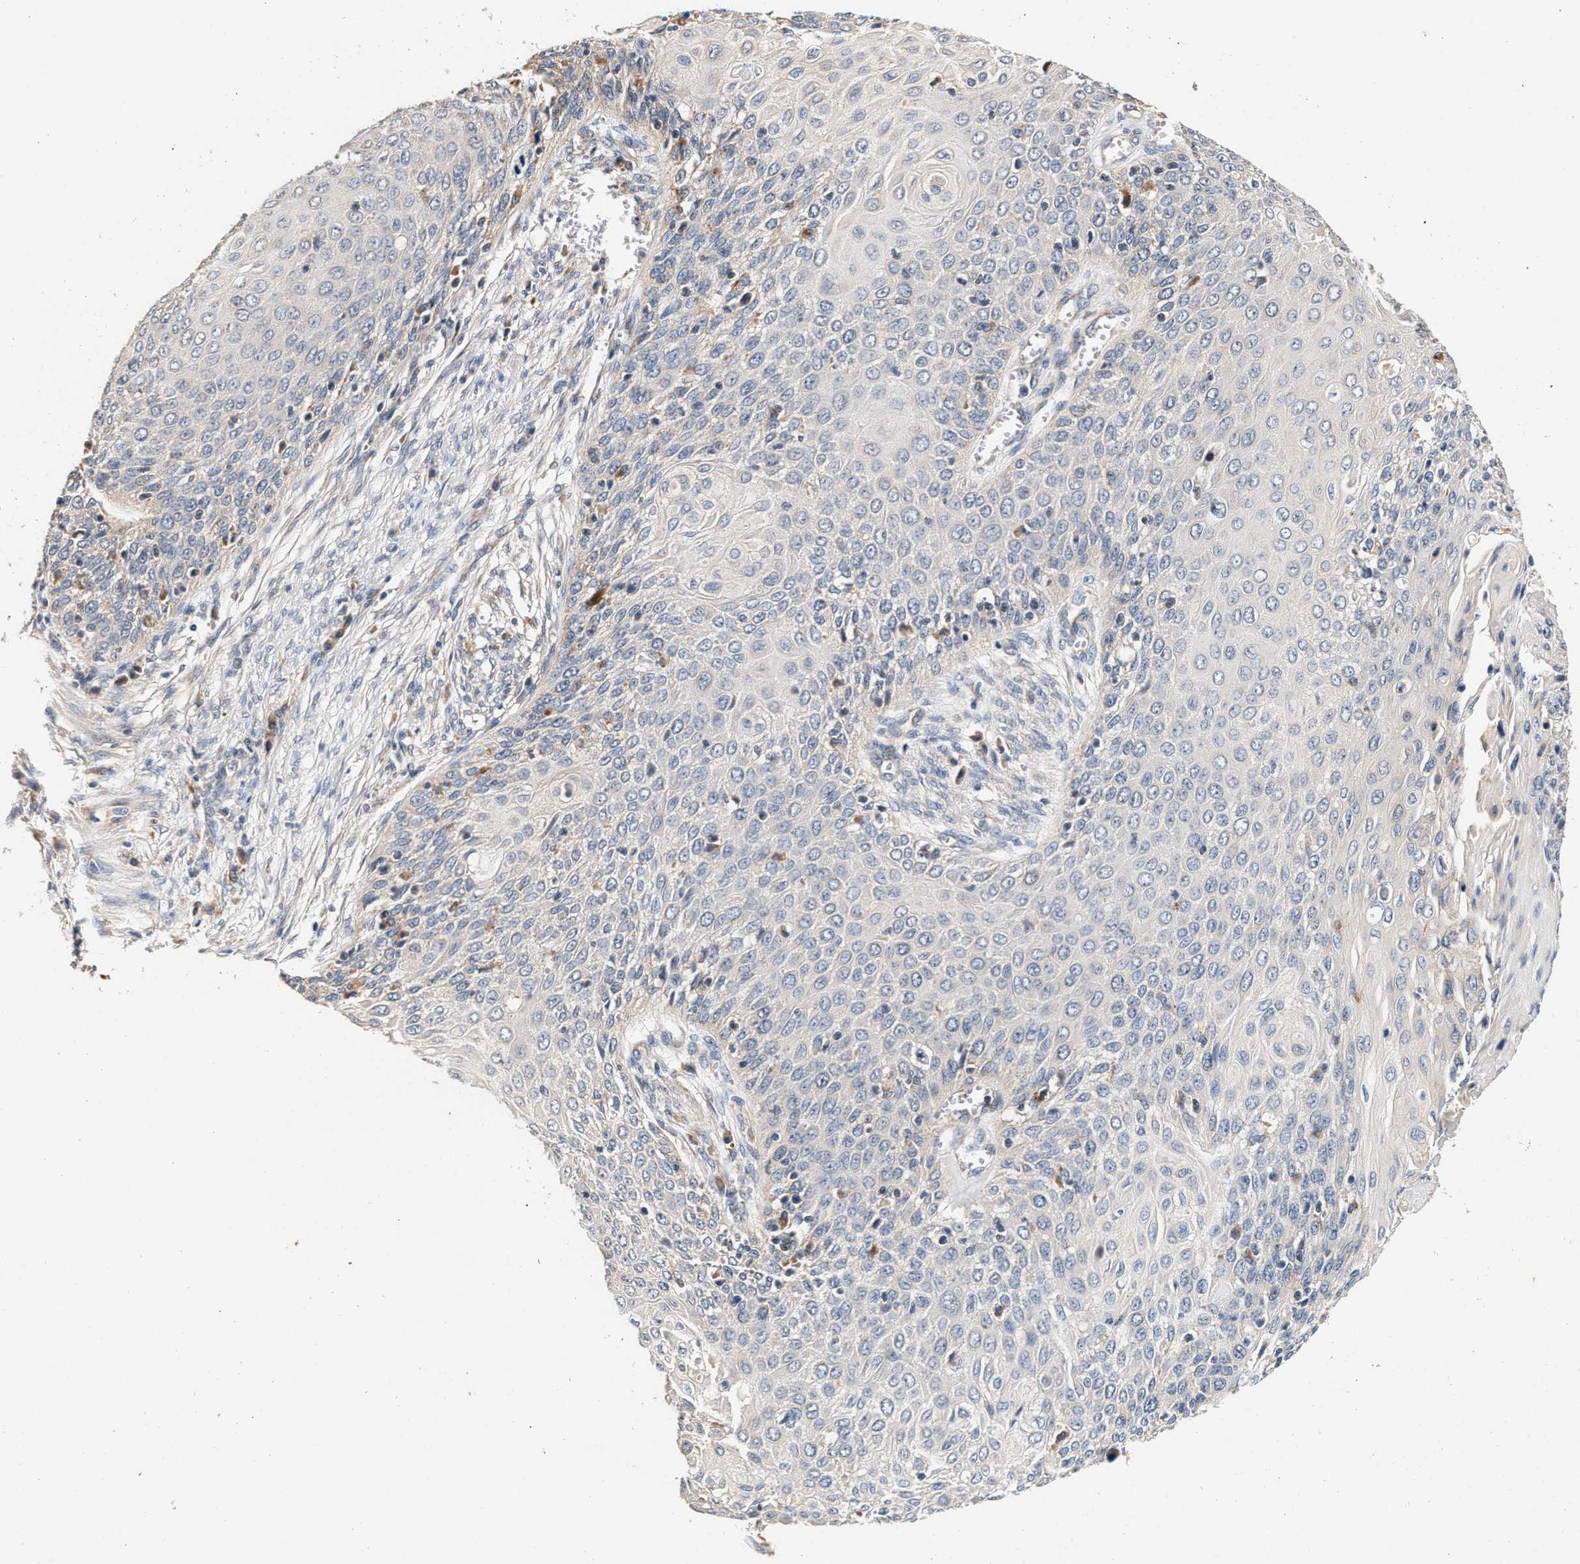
{"staining": {"intensity": "negative", "quantity": "none", "location": "none"}, "tissue": "cervical cancer", "cell_type": "Tumor cells", "image_type": "cancer", "snomed": [{"axis": "morphology", "description": "Squamous cell carcinoma, NOS"}, {"axis": "topography", "description": "Cervix"}], "caption": "IHC image of neoplastic tissue: human cervical squamous cell carcinoma stained with DAB (3,3'-diaminobenzidine) demonstrates no significant protein expression in tumor cells.", "gene": "PTGR3", "patient": {"sex": "female", "age": 39}}